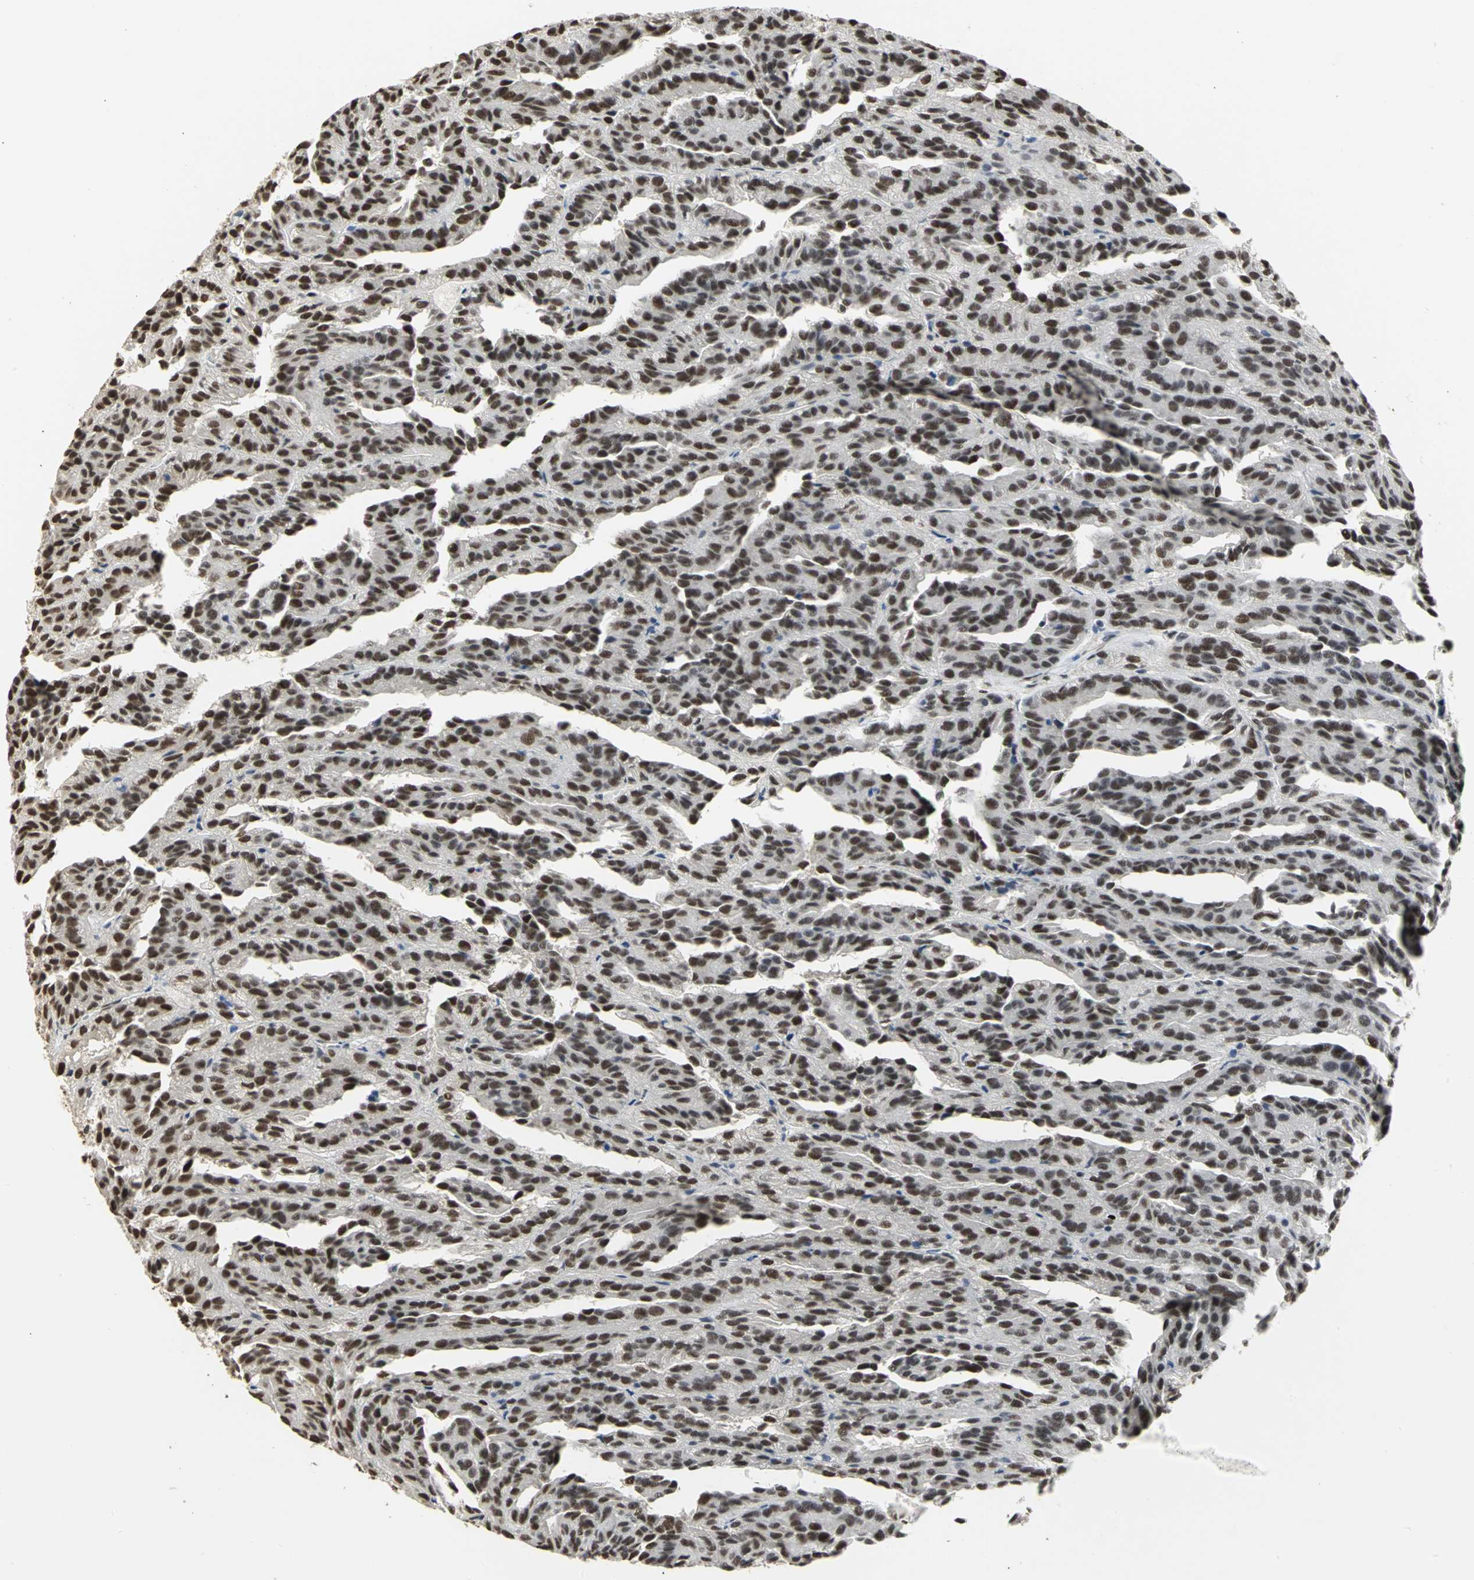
{"staining": {"intensity": "strong", "quantity": ">75%", "location": "nuclear"}, "tissue": "renal cancer", "cell_type": "Tumor cells", "image_type": "cancer", "snomed": [{"axis": "morphology", "description": "Adenocarcinoma, NOS"}, {"axis": "topography", "description": "Kidney"}], "caption": "DAB (3,3'-diaminobenzidine) immunohistochemical staining of human renal cancer (adenocarcinoma) displays strong nuclear protein expression in about >75% of tumor cells. Immunohistochemistry stains the protein in brown and the nuclei are stained blue.", "gene": "CCDC88C", "patient": {"sex": "male", "age": 46}}